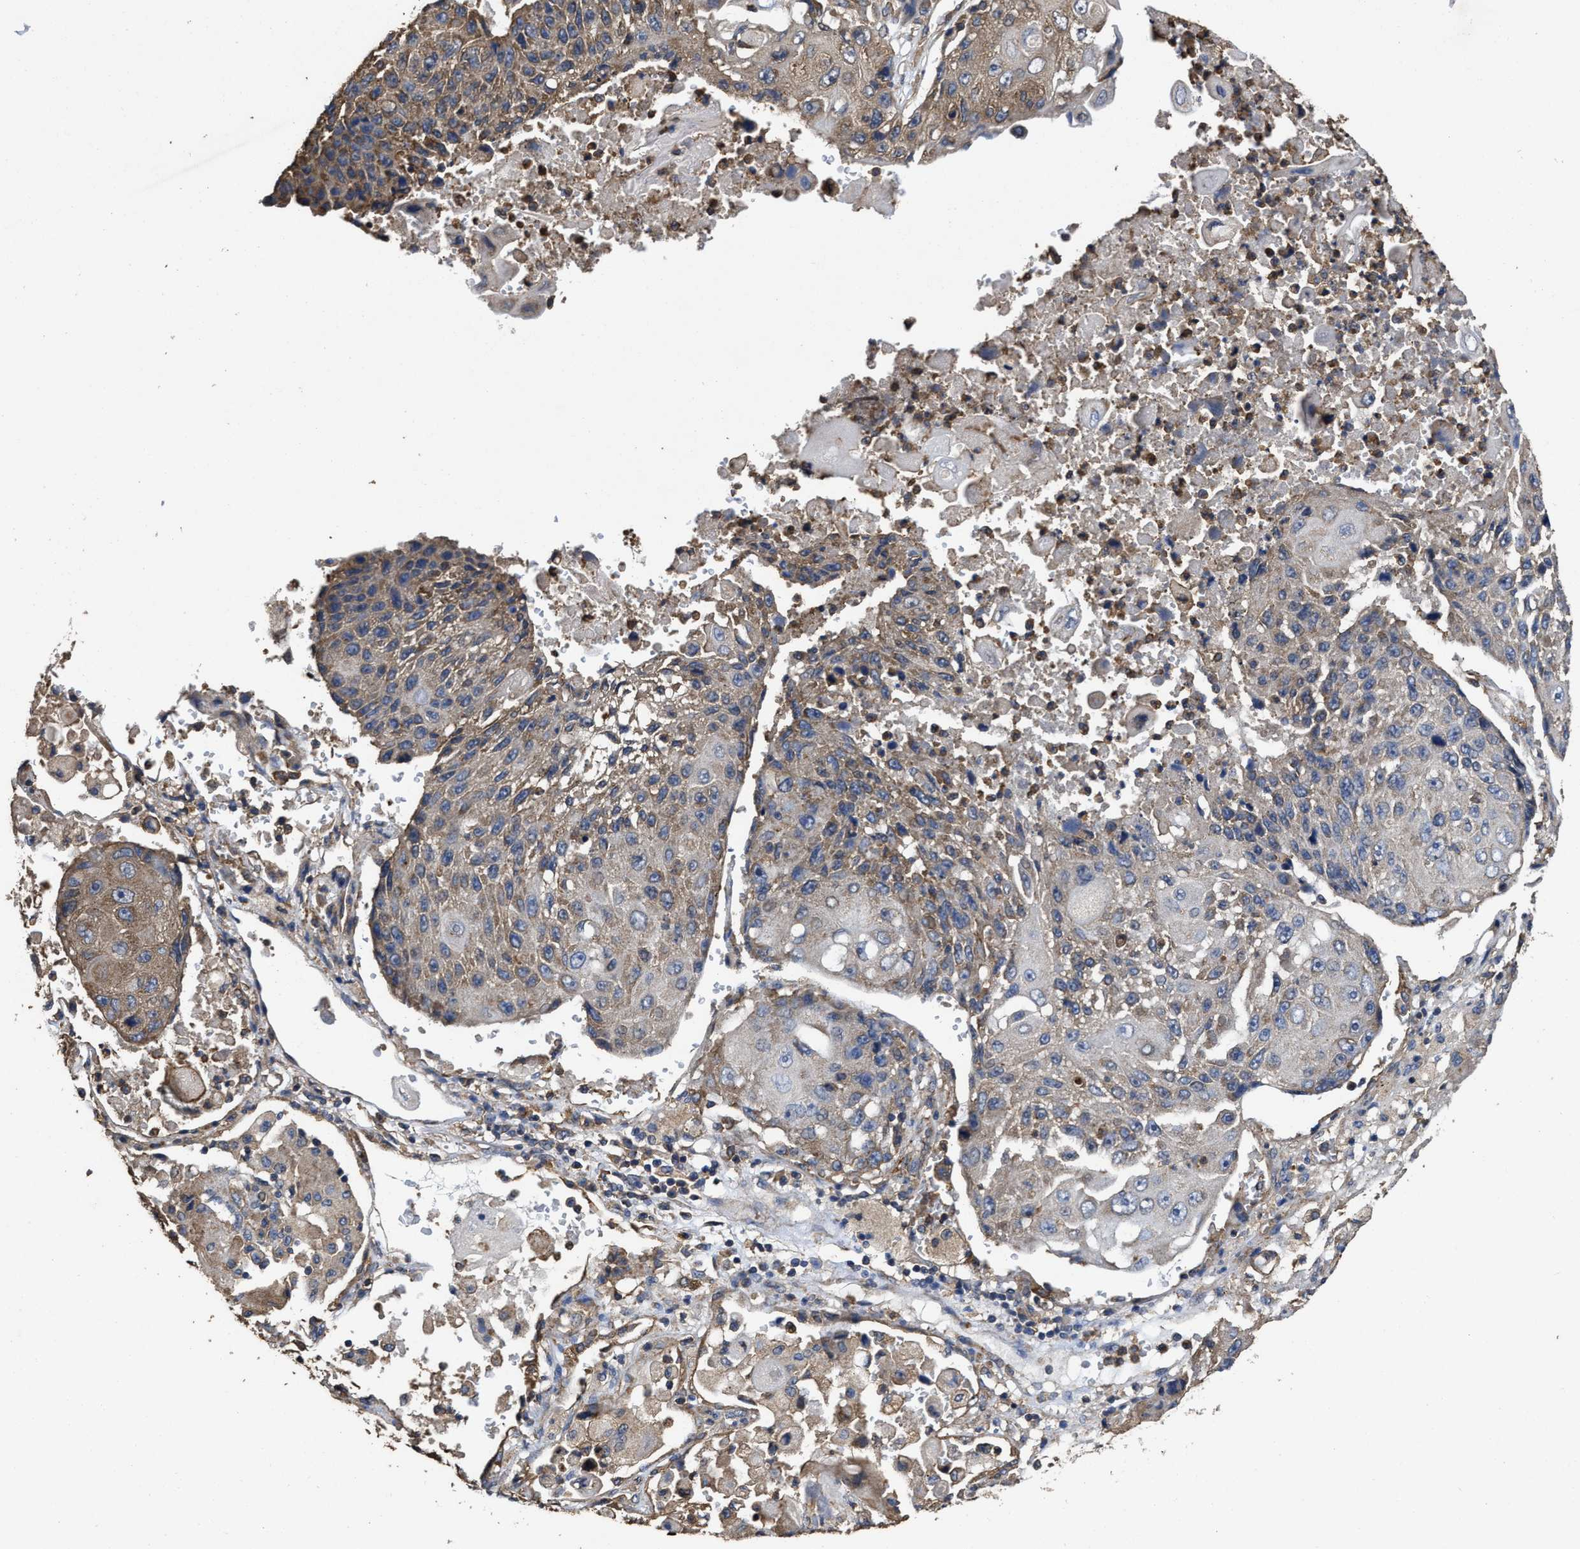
{"staining": {"intensity": "weak", "quantity": "25%-75%", "location": "cytoplasmic/membranous"}, "tissue": "lung cancer", "cell_type": "Tumor cells", "image_type": "cancer", "snomed": [{"axis": "morphology", "description": "Squamous cell carcinoma, NOS"}, {"axis": "topography", "description": "Lung"}], "caption": "A micrograph of human lung squamous cell carcinoma stained for a protein exhibits weak cytoplasmic/membranous brown staining in tumor cells.", "gene": "SFXN4", "patient": {"sex": "male", "age": 61}}